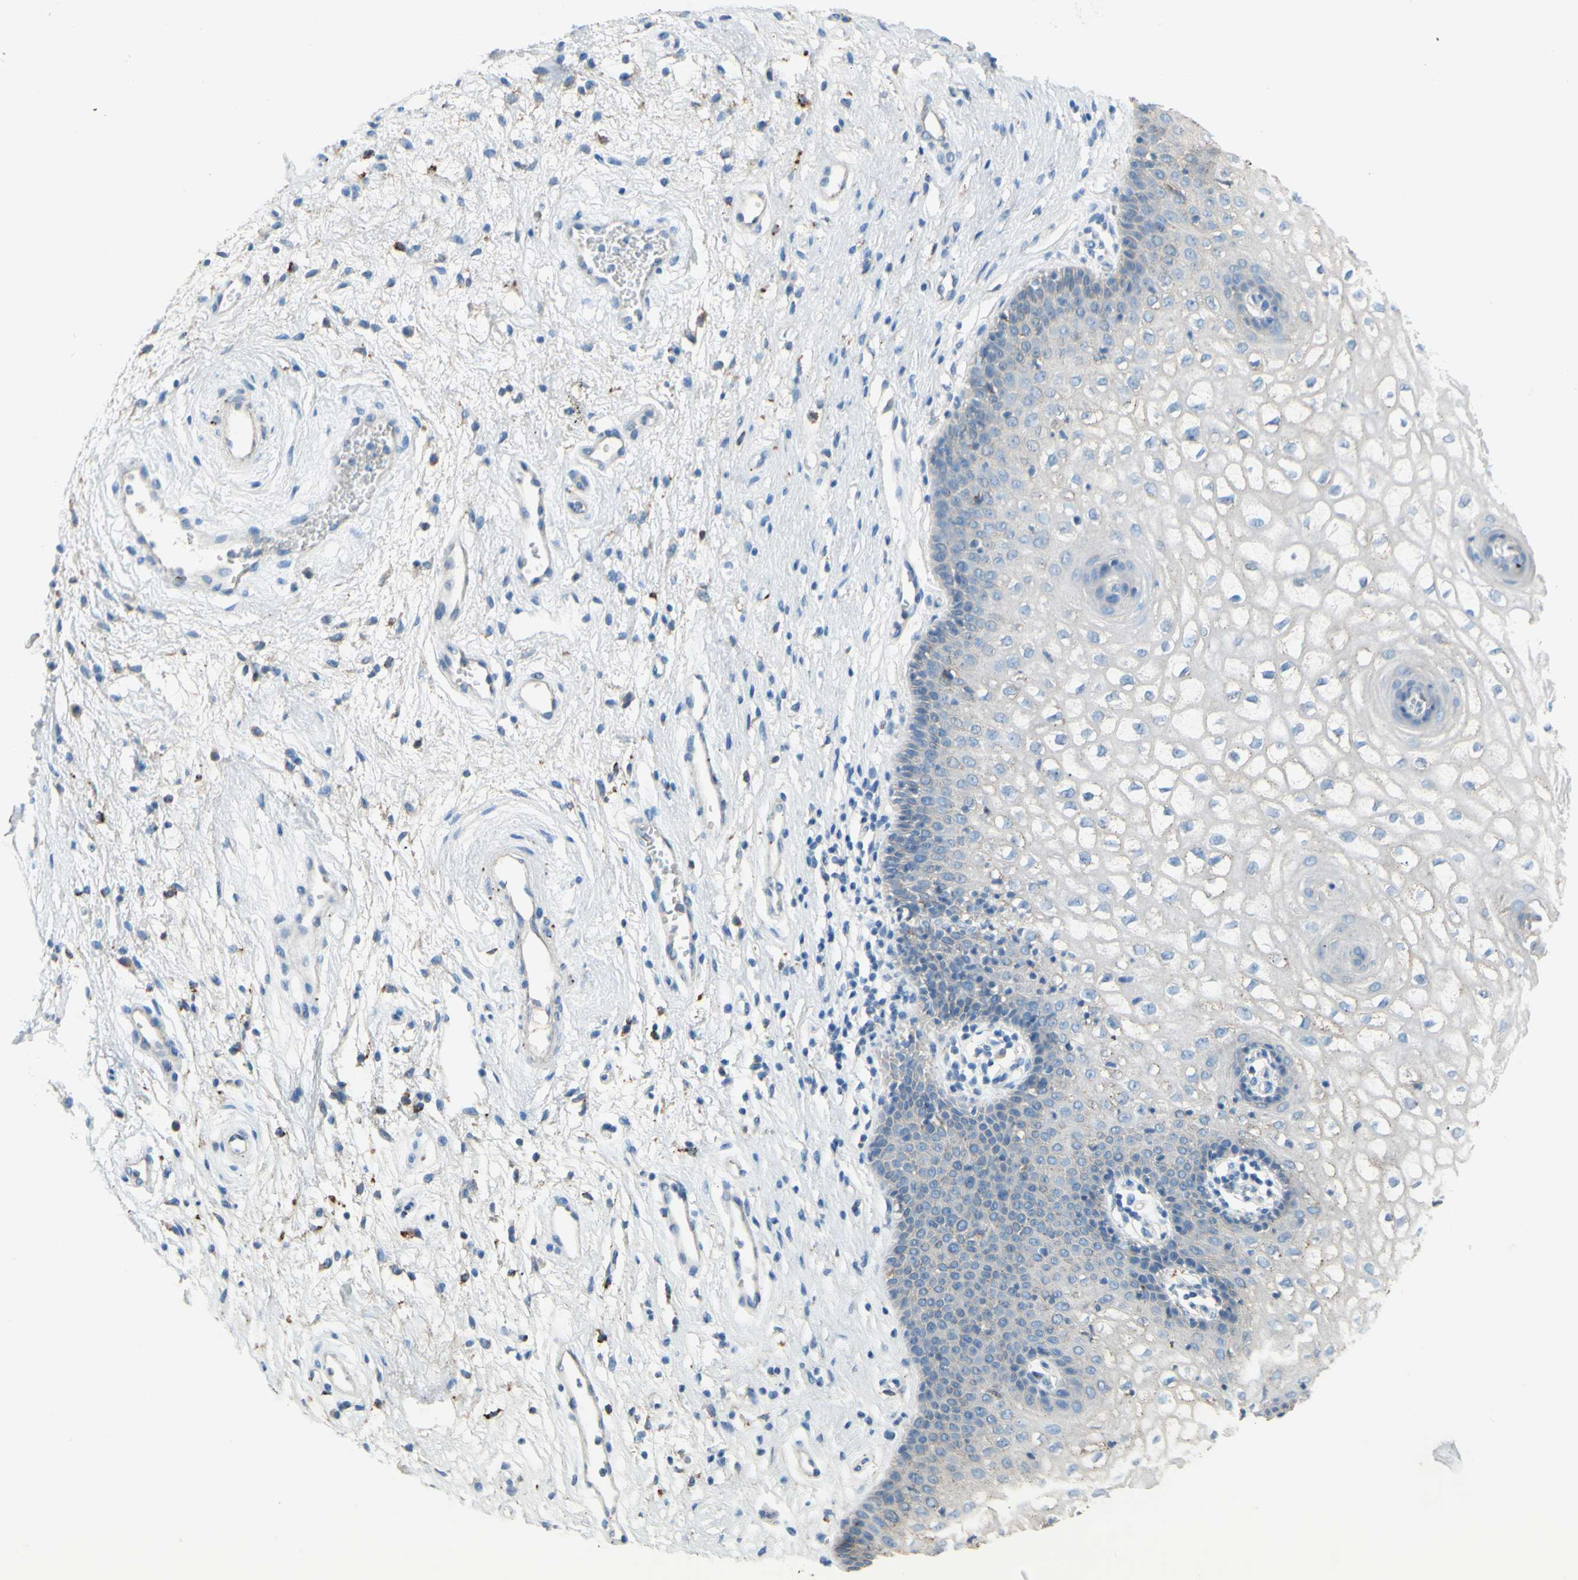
{"staining": {"intensity": "negative", "quantity": "none", "location": "none"}, "tissue": "vagina", "cell_type": "Squamous epithelial cells", "image_type": "normal", "snomed": [{"axis": "morphology", "description": "Normal tissue, NOS"}, {"axis": "topography", "description": "Vagina"}], "caption": "This histopathology image is of unremarkable vagina stained with IHC to label a protein in brown with the nuclei are counter-stained blue. There is no positivity in squamous epithelial cells. (DAB (3,3'-diaminobenzidine) IHC, high magnification).", "gene": "CTSD", "patient": {"sex": "female", "age": 34}}